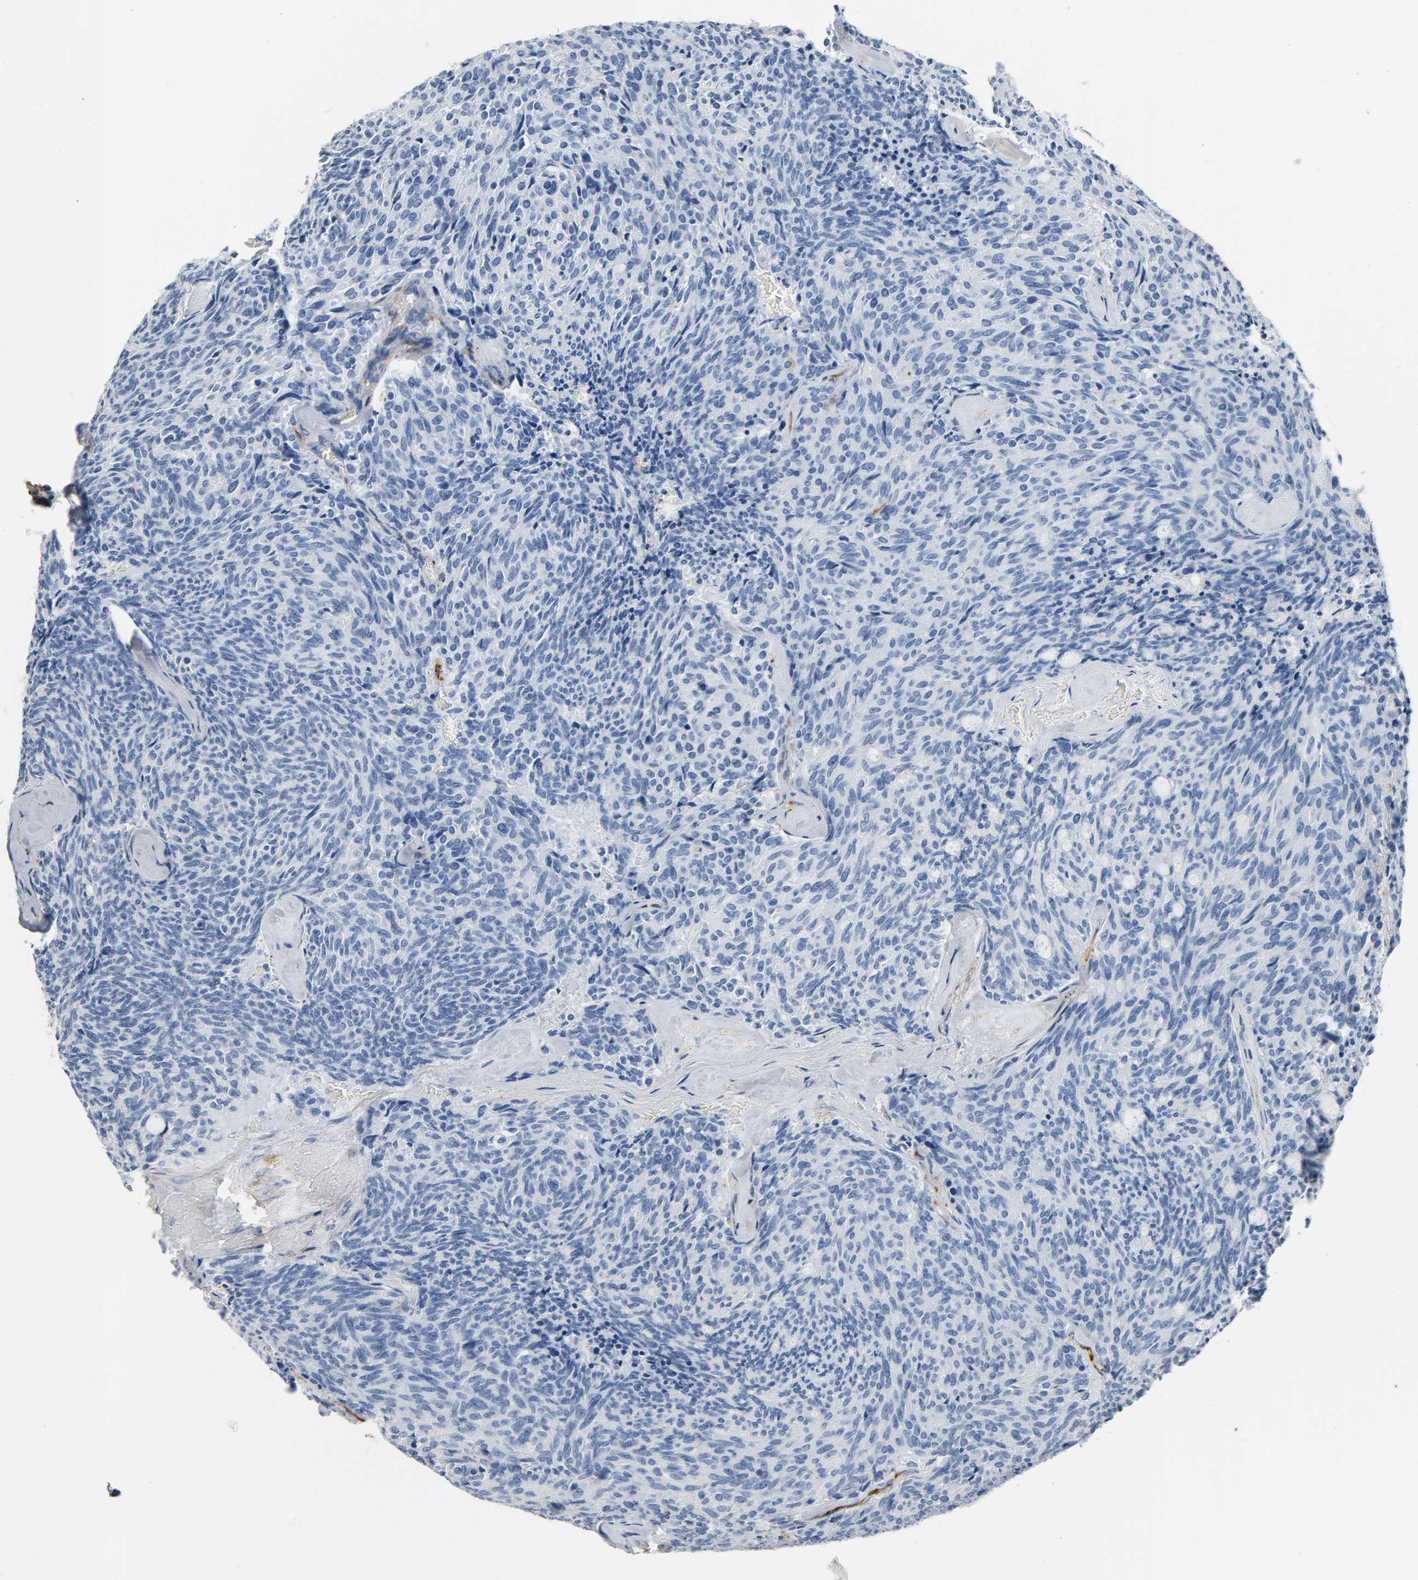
{"staining": {"intensity": "negative", "quantity": "none", "location": "none"}, "tissue": "carcinoid", "cell_type": "Tumor cells", "image_type": "cancer", "snomed": [{"axis": "morphology", "description": "Carcinoid, malignant, NOS"}, {"axis": "topography", "description": "Pancreas"}], "caption": "Micrograph shows no significant protein expression in tumor cells of carcinoid.", "gene": "ANPEP", "patient": {"sex": "female", "age": 54}}